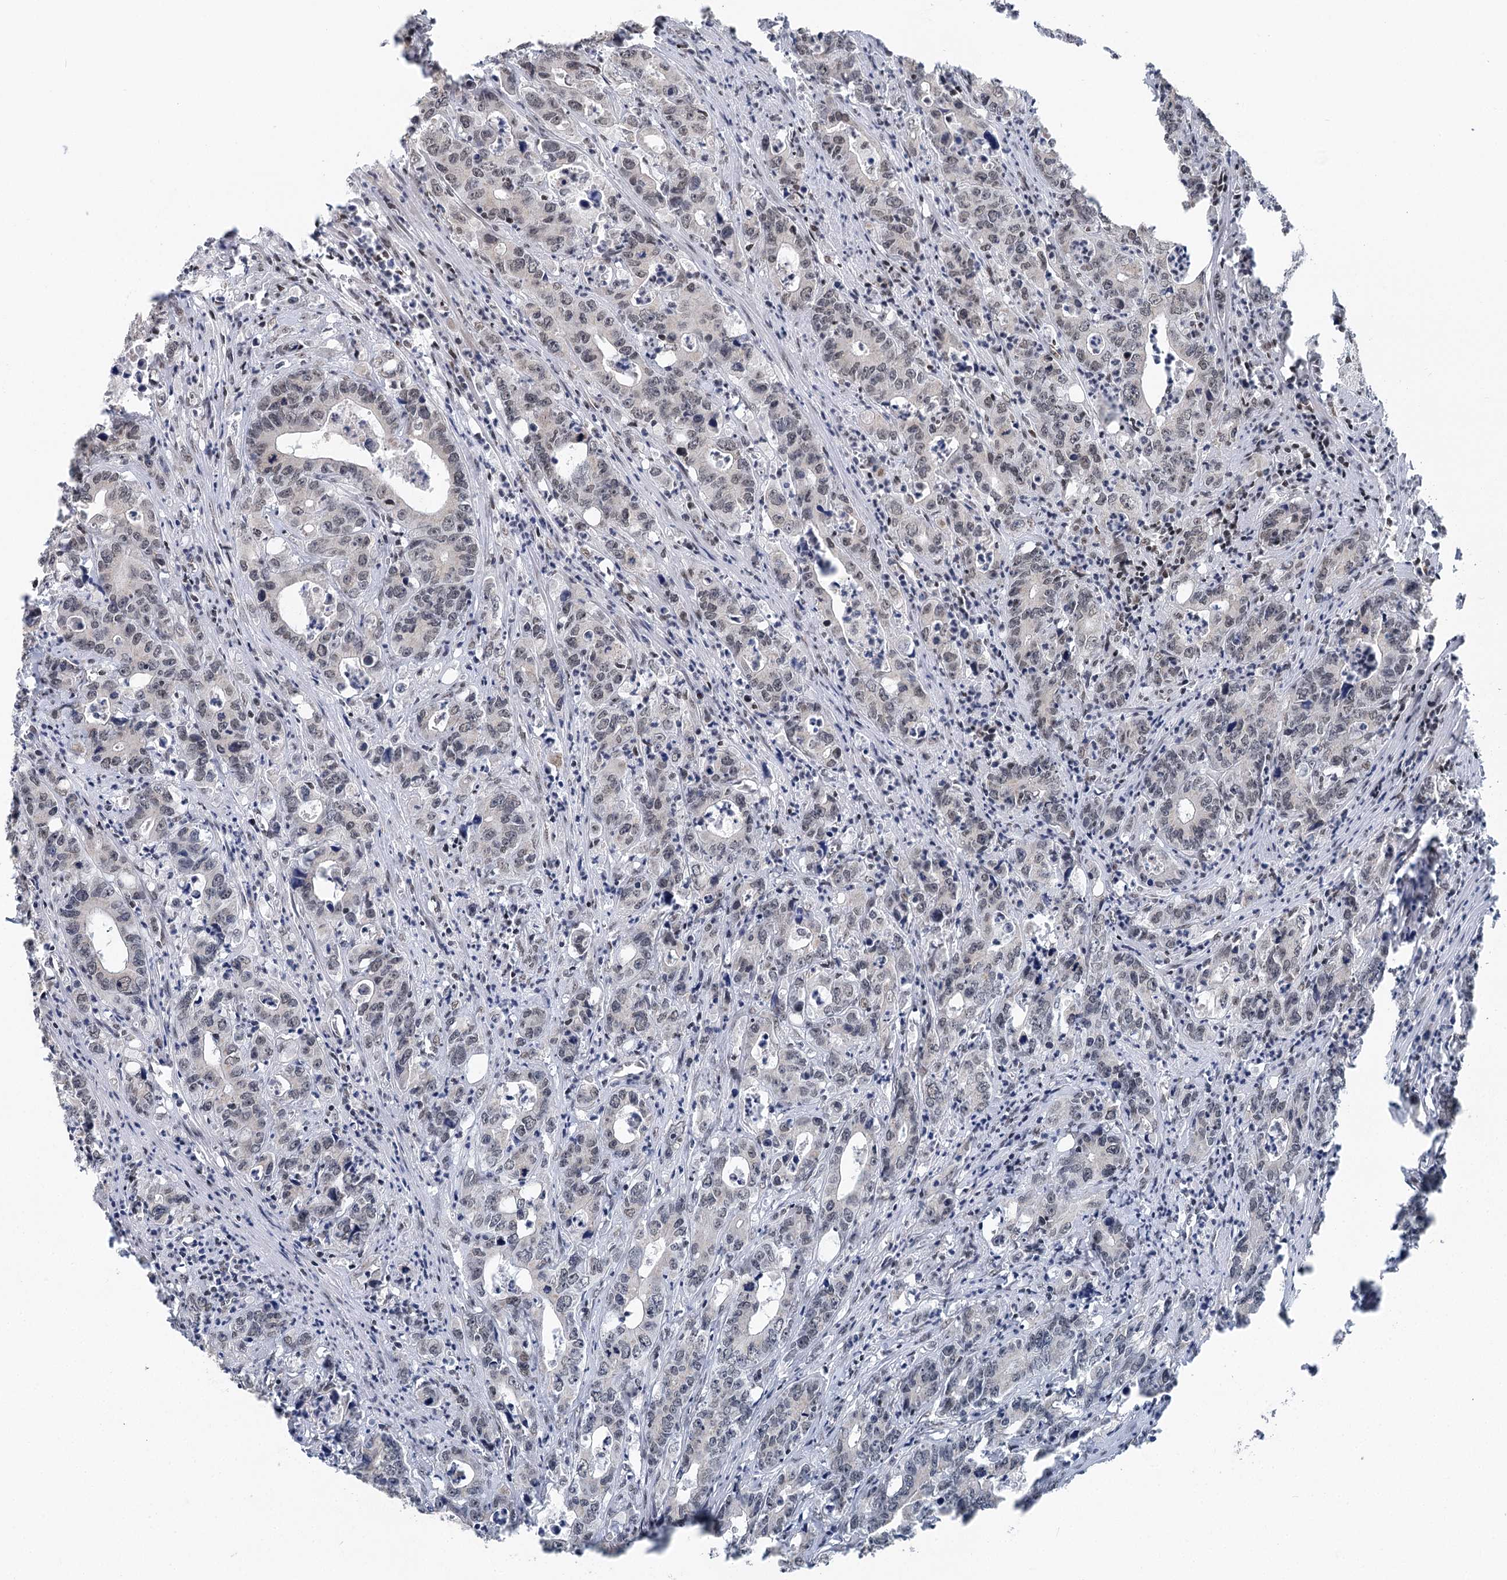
{"staining": {"intensity": "negative", "quantity": "none", "location": "none"}, "tissue": "colorectal cancer", "cell_type": "Tumor cells", "image_type": "cancer", "snomed": [{"axis": "morphology", "description": "Adenocarcinoma, NOS"}, {"axis": "topography", "description": "Colon"}], "caption": "A histopathology image of colorectal cancer (adenocarcinoma) stained for a protein shows no brown staining in tumor cells.", "gene": "CGGBP1", "patient": {"sex": "female", "age": 75}}